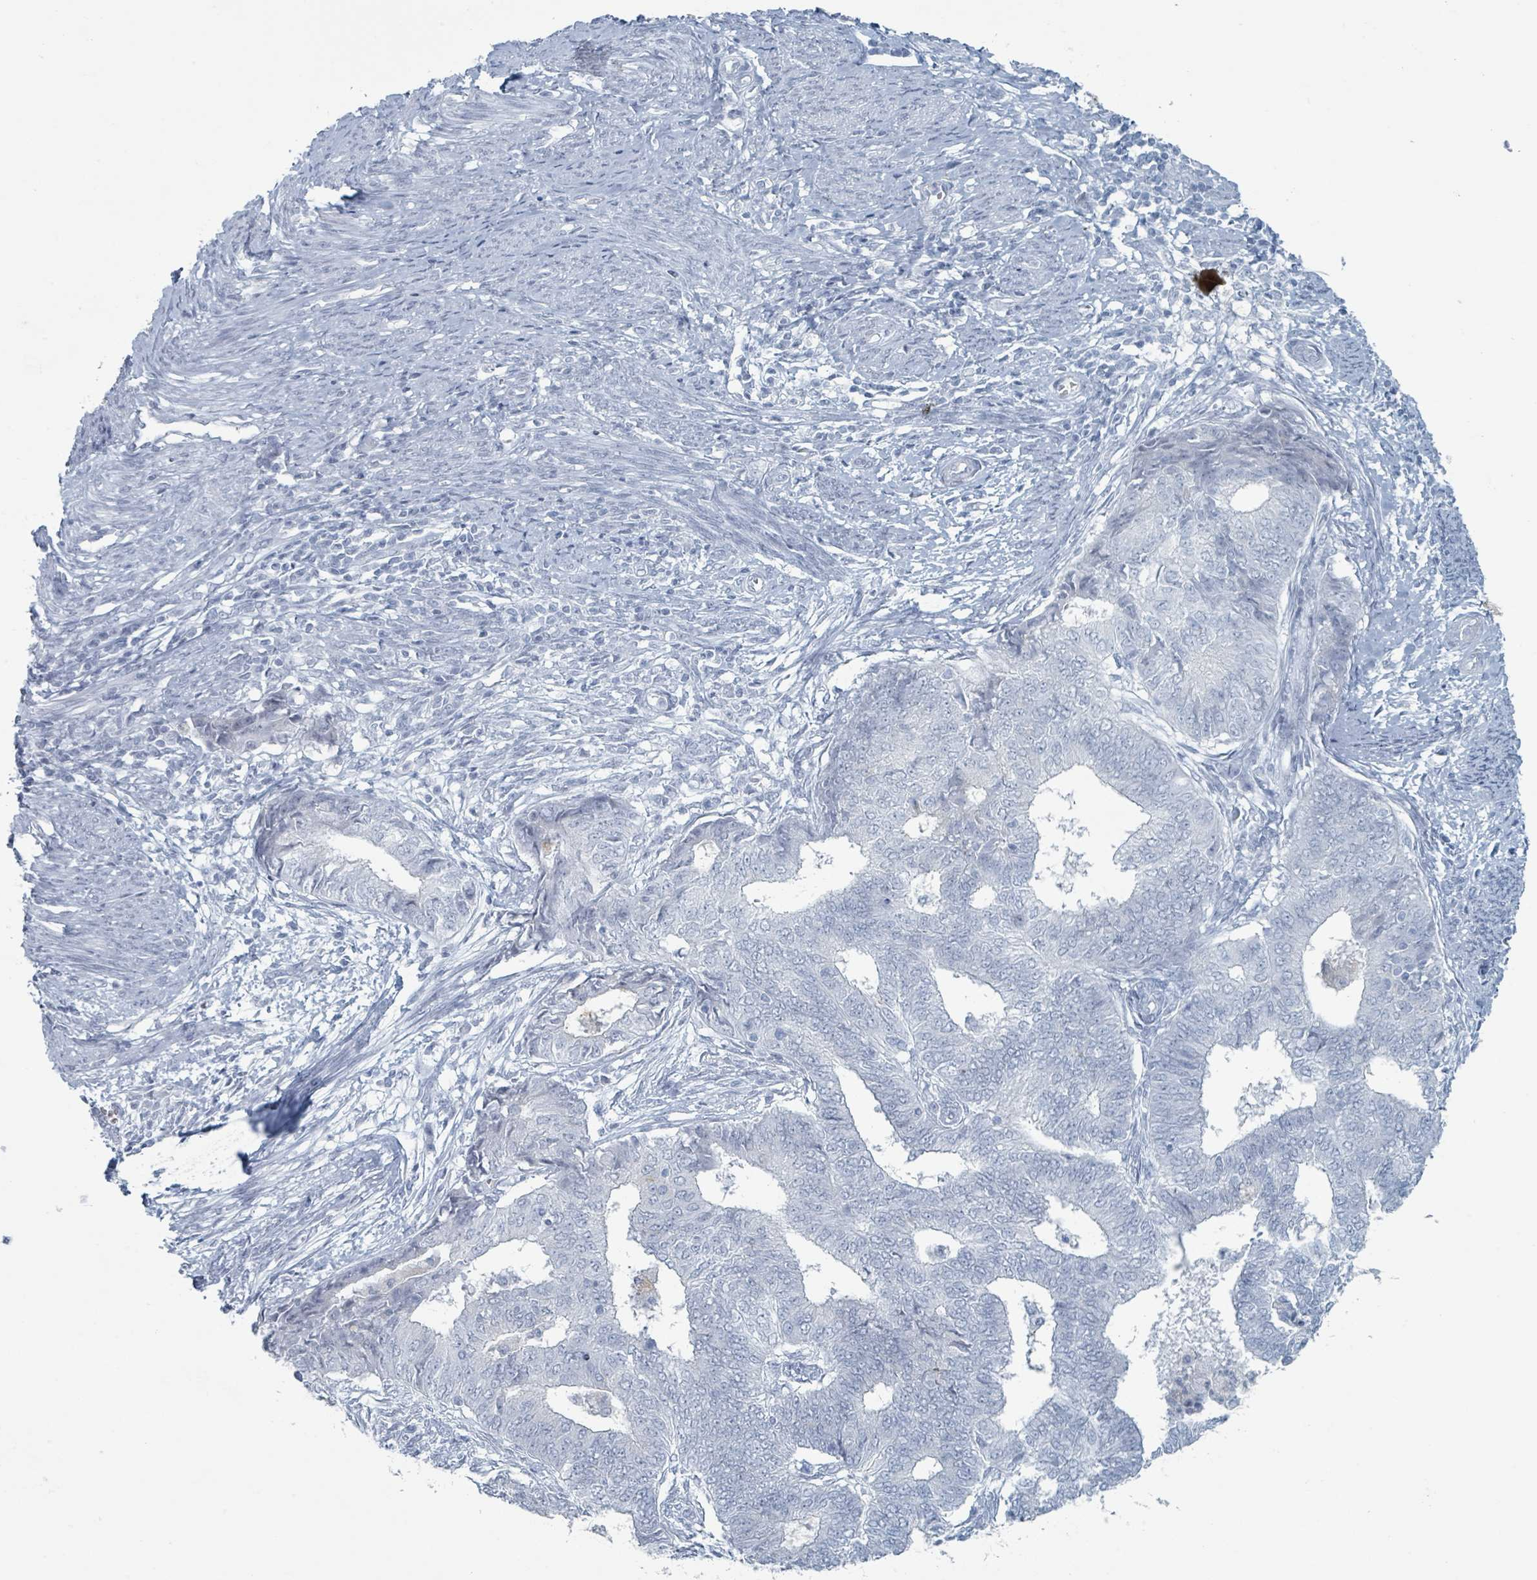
{"staining": {"intensity": "negative", "quantity": "none", "location": "none"}, "tissue": "endometrial cancer", "cell_type": "Tumor cells", "image_type": "cancer", "snomed": [{"axis": "morphology", "description": "Adenocarcinoma, NOS"}, {"axis": "topography", "description": "Endometrium"}], "caption": "An IHC photomicrograph of adenocarcinoma (endometrial) is shown. There is no staining in tumor cells of adenocarcinoma (endometrial). (Brightfield microscopy of DAB (3,3'-diaminobenzidine) immunohistochemistry (IHC) at high magnification).", "gene": "GPR15LG", "patient": {"sex": "female", "age": 62}}